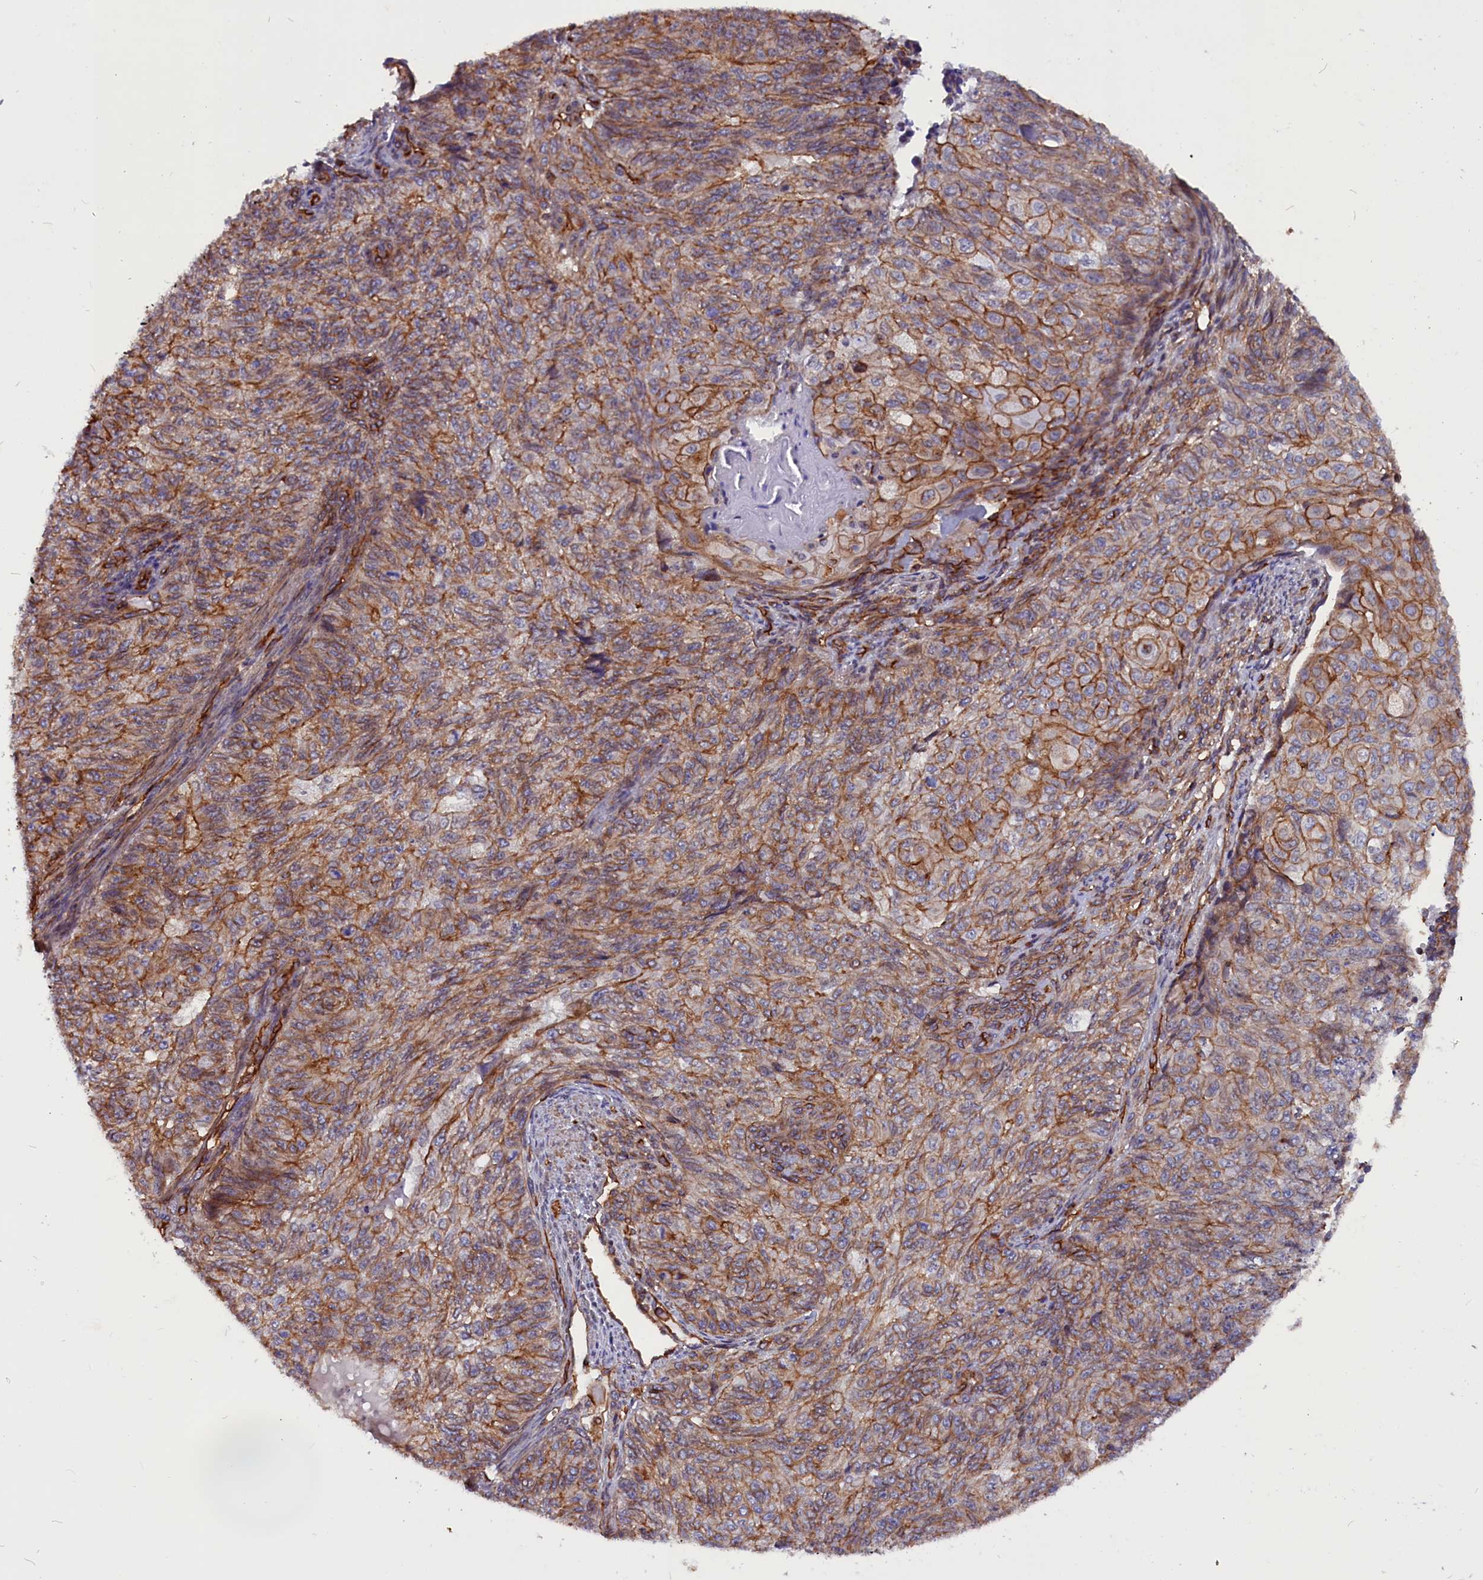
{"staining": {"intensity": "moderate", "quantity": "25%-75%", "location": "cytoplasmic/membranous"}, "tissue": "endometrial cancer", "cell_type": "Tumor cells", "image_type": "cancer", "snomed": [{"axis": "morphology", "description": "Adenocarcinoma, NOS"}, {"axis": "topography", "description": "Endometrium"}], "caption": "Protein staining shows moderate cytoplasmic/membranous expression in about 25%-75% of tumor cells in endometrial cancer (adenocarcinoma). (DAB (3,3'-diaminobenzidine) IHC, brown staining for protein, blue staining for nuclei).", "gene": "ZNF749", "patient": {"sex": "female", "age": 32}}